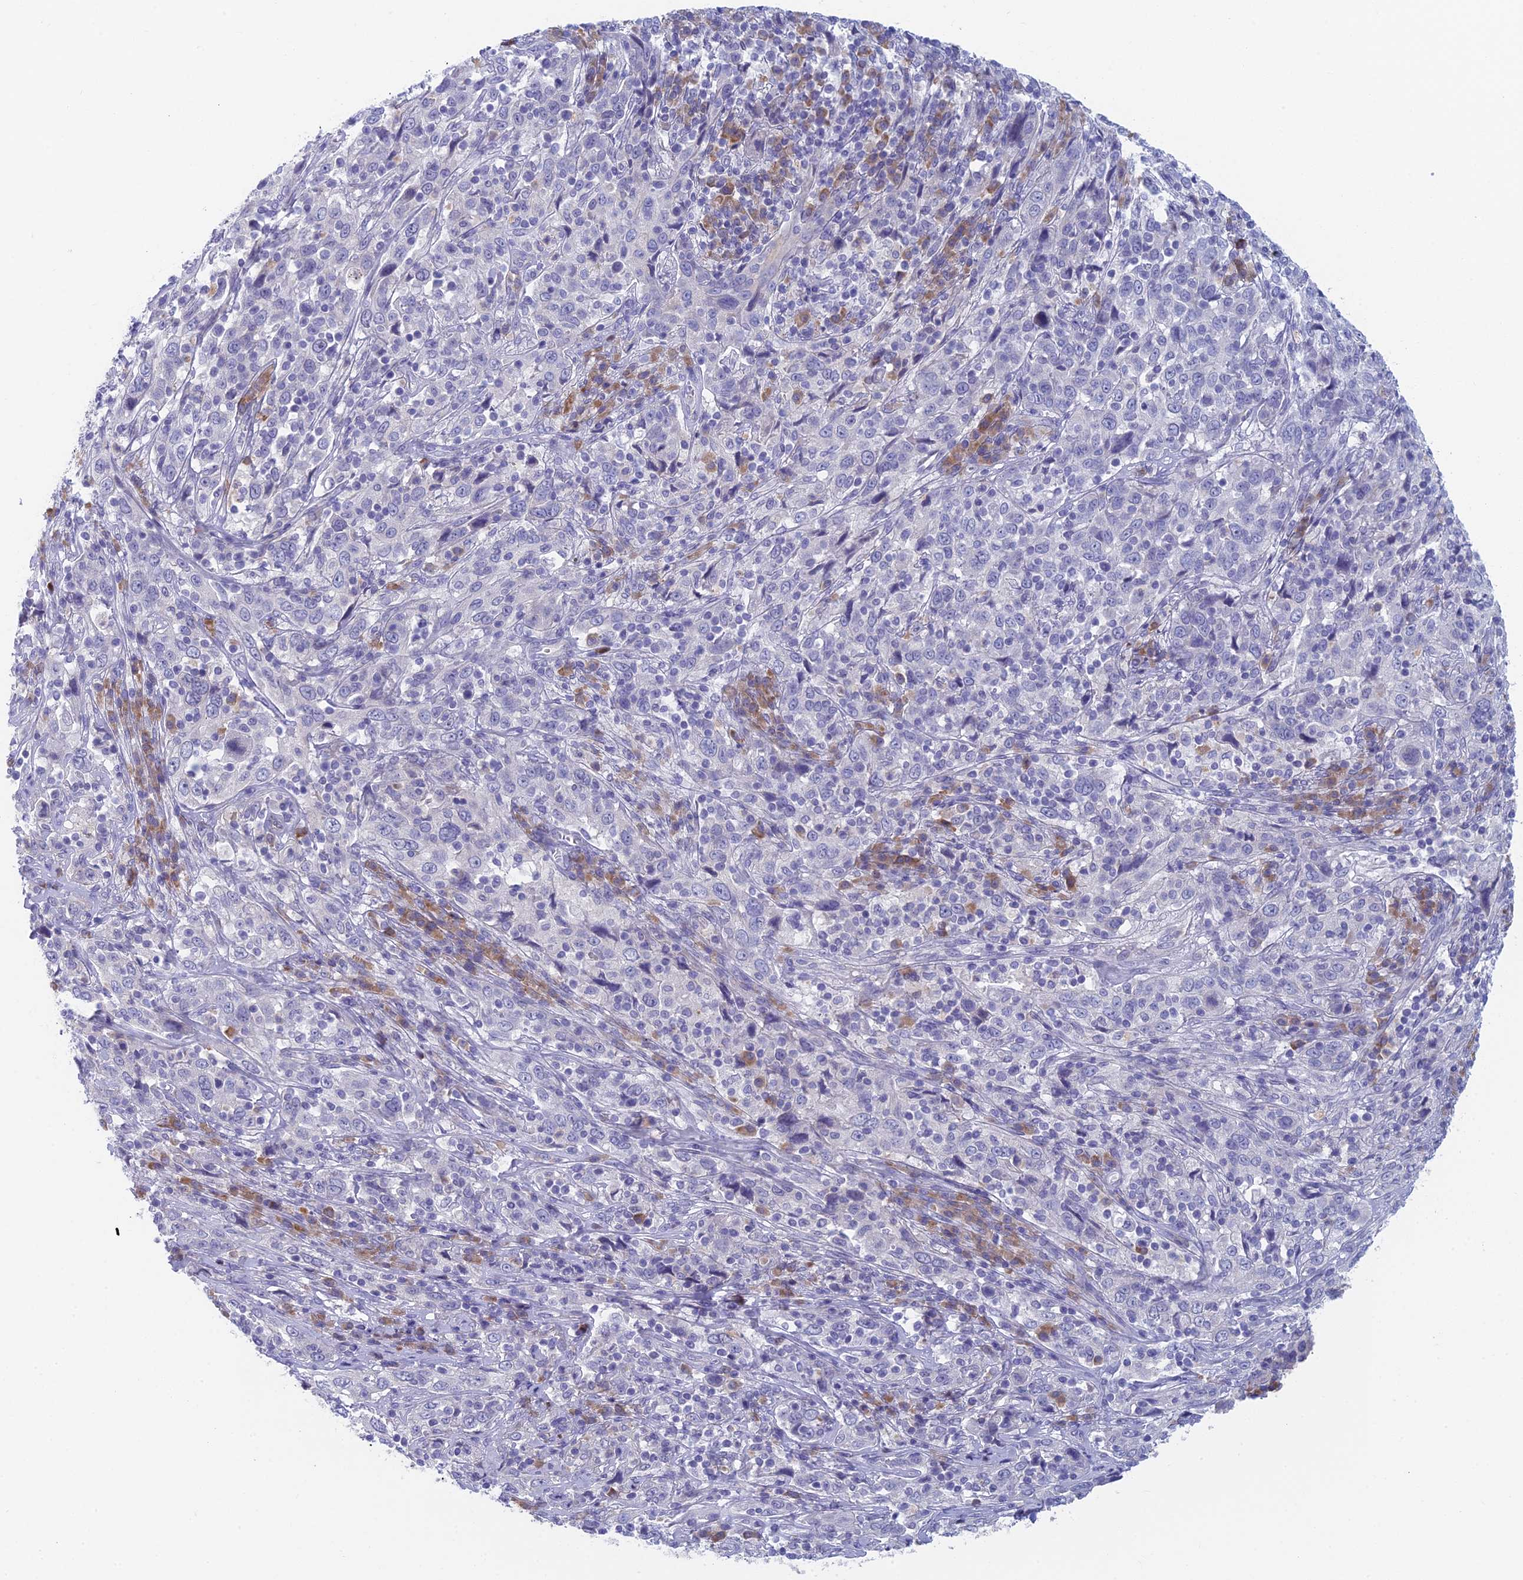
{"staining": {"intensity": "negative", "quantity": "none", "location": "none"}, "tissue": "cervical cancer", "cell_type": "Tumor cells", "image_type": "cancer", "snomed": [{"axis": "morphology", "description": "Squamous cell carcinoma, NOS"}, {"axis": "topography", "description": "Cervix"}], "caption": "A high-resolution histopathology image shows IHC staining of cervical cancer, which demonstrates no significant positivity in tumor cells. The staining is performed using DAB (3,3'-diaminobenzidine) brown chromogen with nuclei counter-stained in using hematoxylin.", "gene": "PPP1R26", "patient": {"sex": "female", "age": 46}}